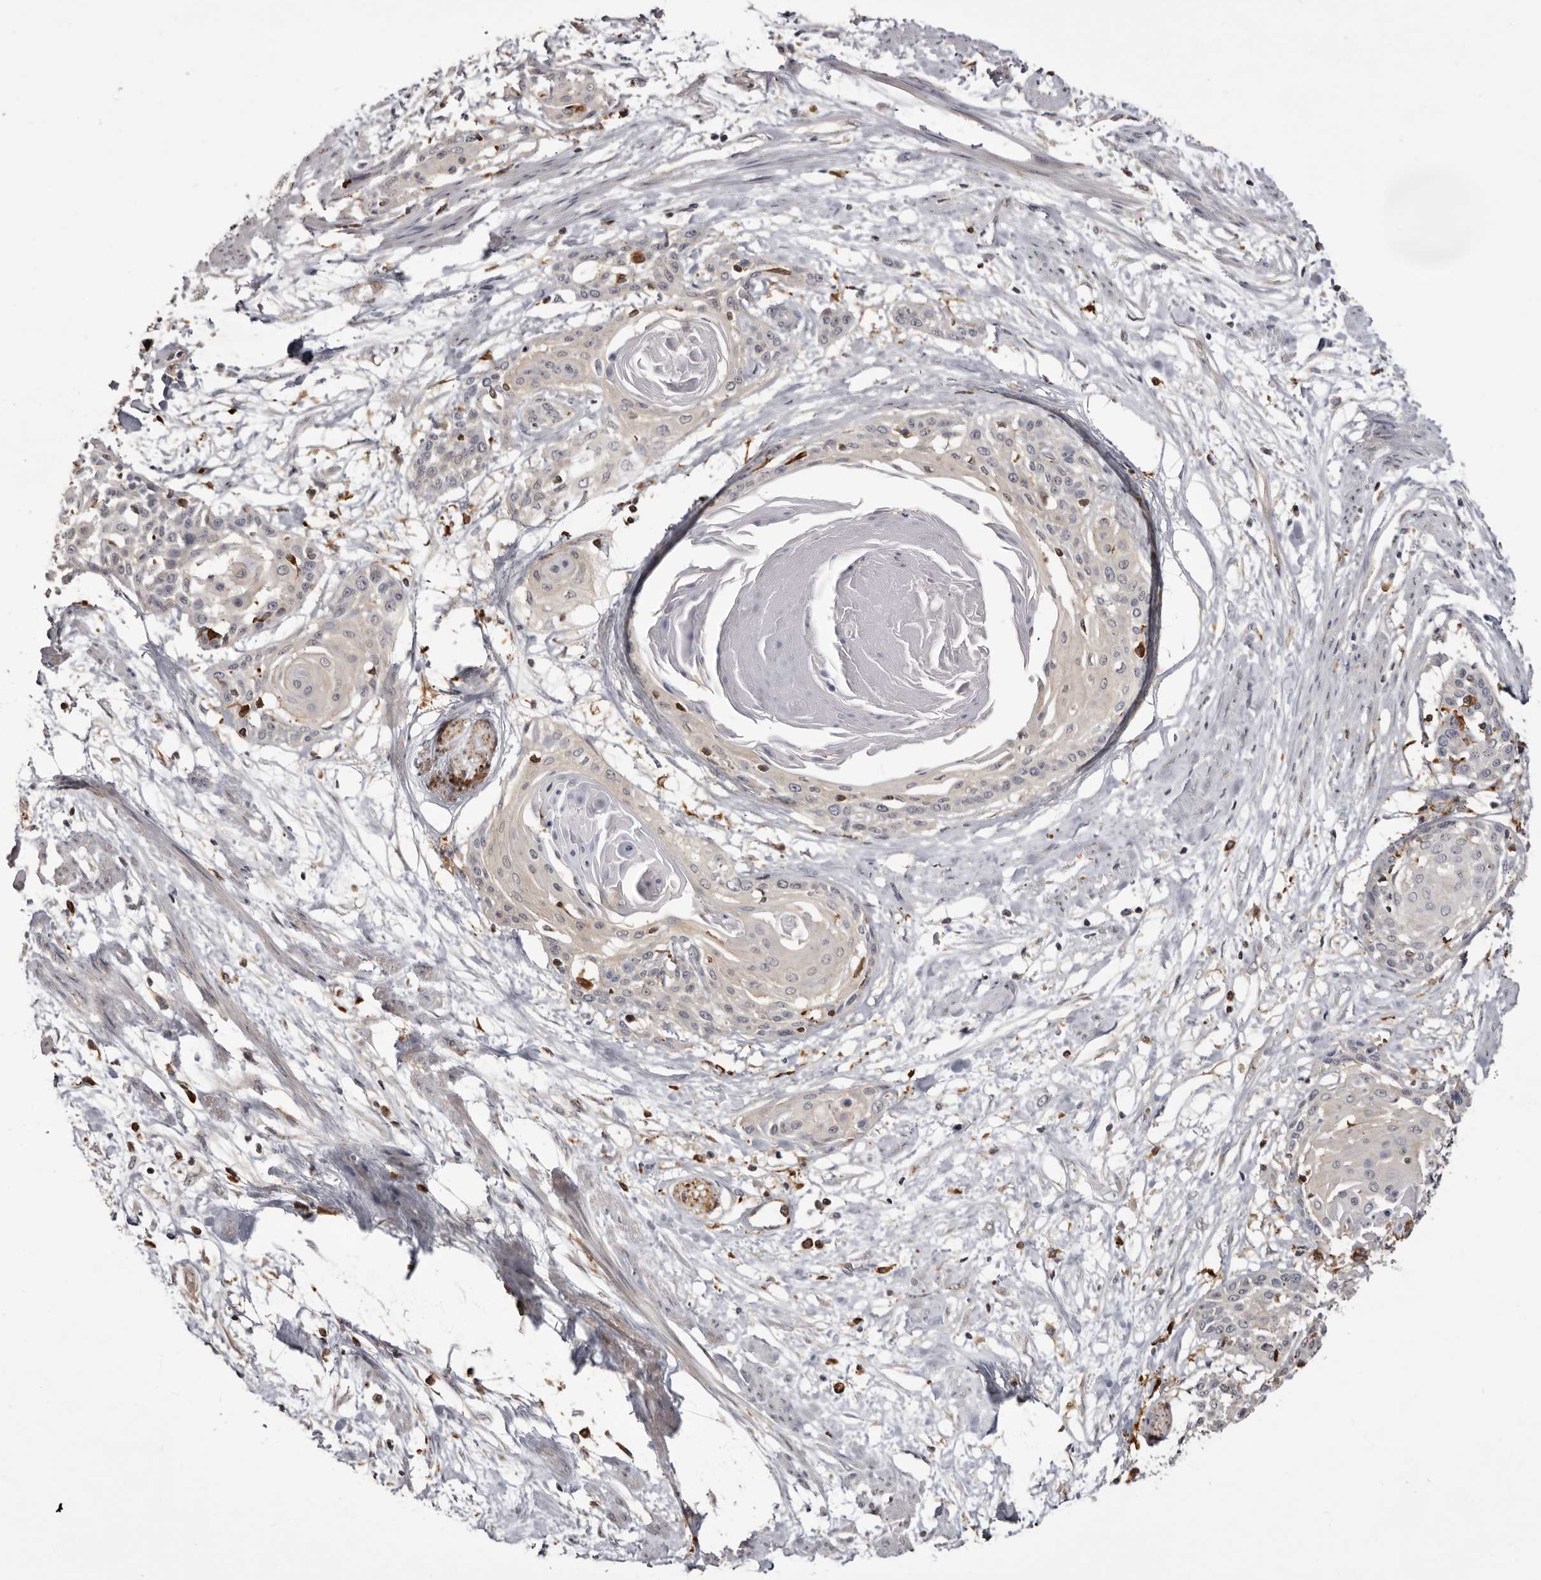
{"staining": {"intensity": "negative", "quantity": "none", "location": "none"}, "tissue": "cervical cancer", "cell_type": "Tumor cells", "image_type": "cancer", "snomed": [{"axis": "morphology", "description": "Squamous cell carcinoma, NOS"}, {"axis": "topography", "description": "Cervix"}], "caption": "Human squamous cell carcinoma (cervical) stained for a protein using immunohistochemistry demonstrates no staining in tumor cells.", "gene": "TNNI1", "patient": {"sex": "female", "age": 57}}